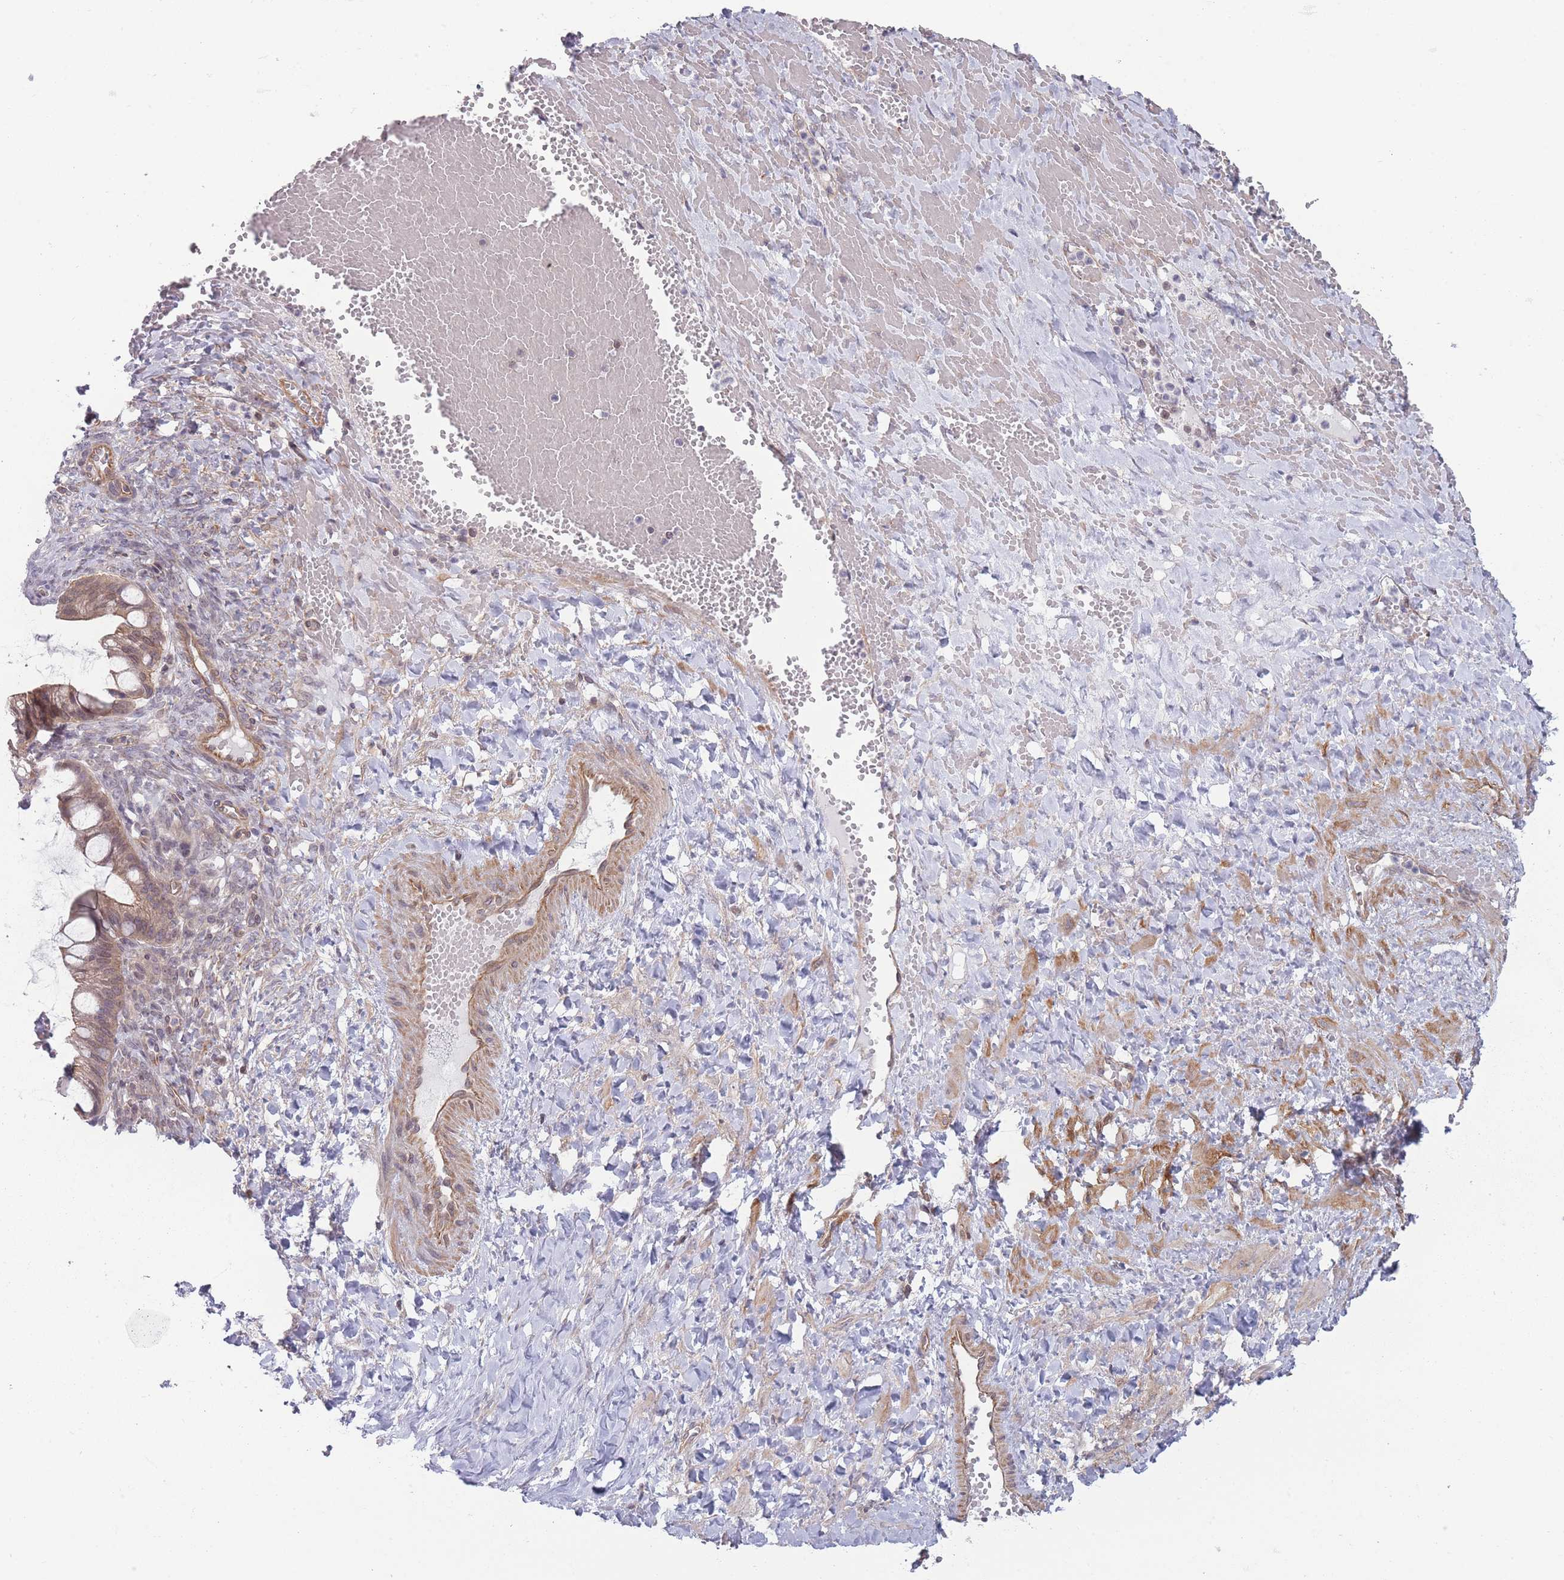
{"staining": {"intensity": "moderate", "quantity": ">75%", "location": "cytoplasmic/membranous,nuclear"}, "tissue": "ovarian cancer", "cell_type": "Tumor cells", "image_type": "cancer", "snomed": [{"axis": "morphology", "description": "Cystadenocarcinoma, mucinous, NOS"}, {"axis": "topography", "description": "Ovary"}], "caption": "Tumor cells reveal medium levels of moderate cytoplasmic/membranous and nuclear staining in approximately >75% of cells in human mucinous cystadenocarcinoma (ovarian). The protein is shown in brown color, while the nuclei are stained blue.", "gene": "VRK2", "patient": {"sex": "female", "age": 73}}